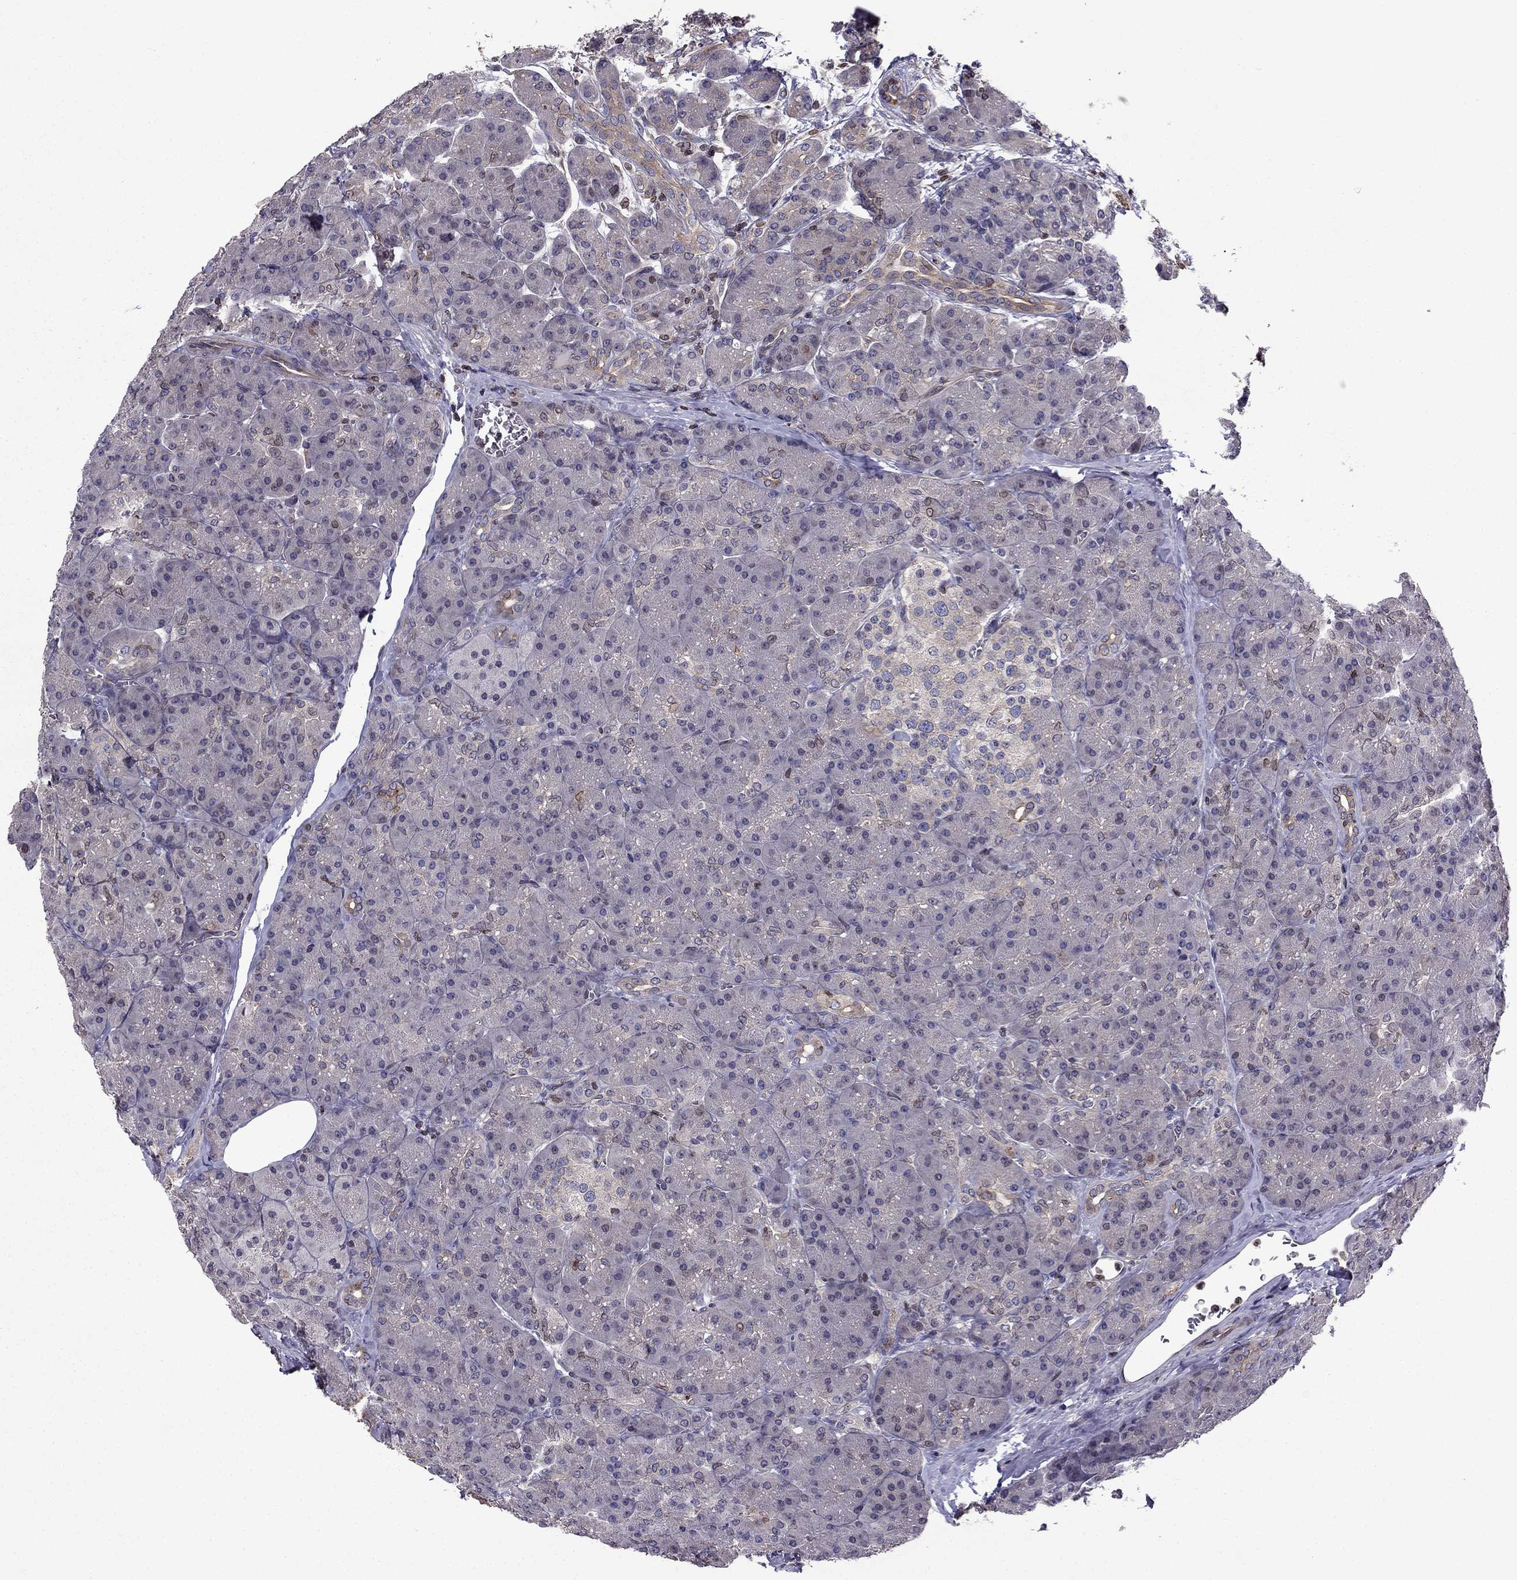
{"staining": {"intensity": "negative", "quantity": "none", "location": "none"}, "tissue": "pancreas", "cell_type": "Exocrine glandular cells", "image_type": "normal", "snomed": [{"axis": "morphology", "description": "Normal tissue, NOS"}, {"axis": "topography", "description": "Pancreas"}], "caption": "Exocrine glandular cells are negative for protein expression in benign human pancreas. (DAB (3,3'-diaminobenzidine) IHC visualized using brightfield microscopy, high magnification).", "gene": "CDC42BPA", "patient": {"sex": "male", "age": 57}}